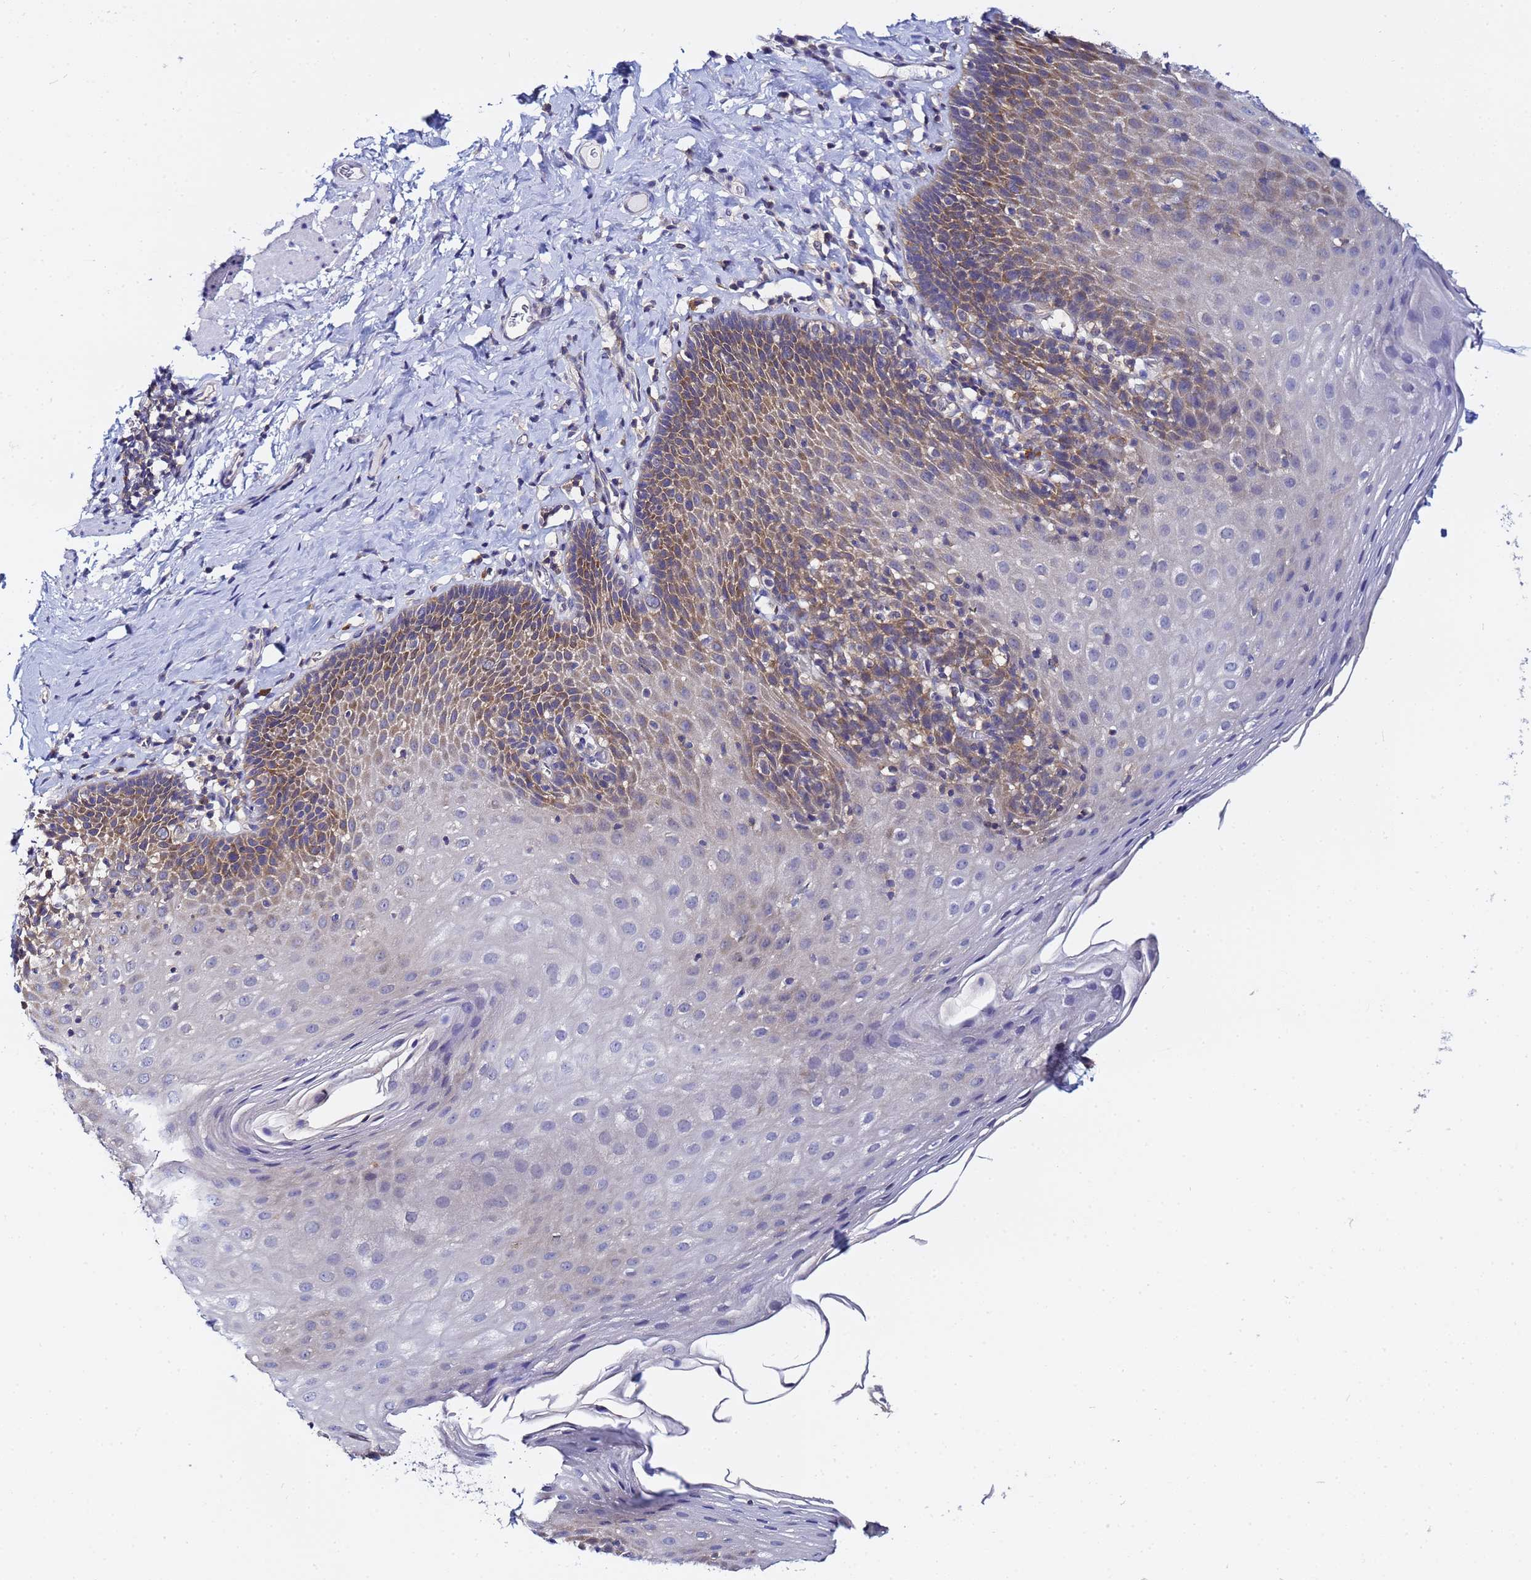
{"staining": {"intensity": "moderate", "quantity": "25%-75%", "location": "cytoplasmic/membranous"}, "tissue": "esophagus", "cell_type": "Squamous epithelial cells", "image_type": "normal", "snomed": [{"axis": "morphology", "description": "Normal tissue, NOS"}, {"axis": "topography", "description": "Esophagus"}], "caption": "Immunohistochemical staining of normal human esophagus exhibits moderate cytoplasmic/membranous protein staining in about 25%-75% of squamous epithelial cells.", "gene": "LENG1", "patient": {"sex": "female", "age": 61}}